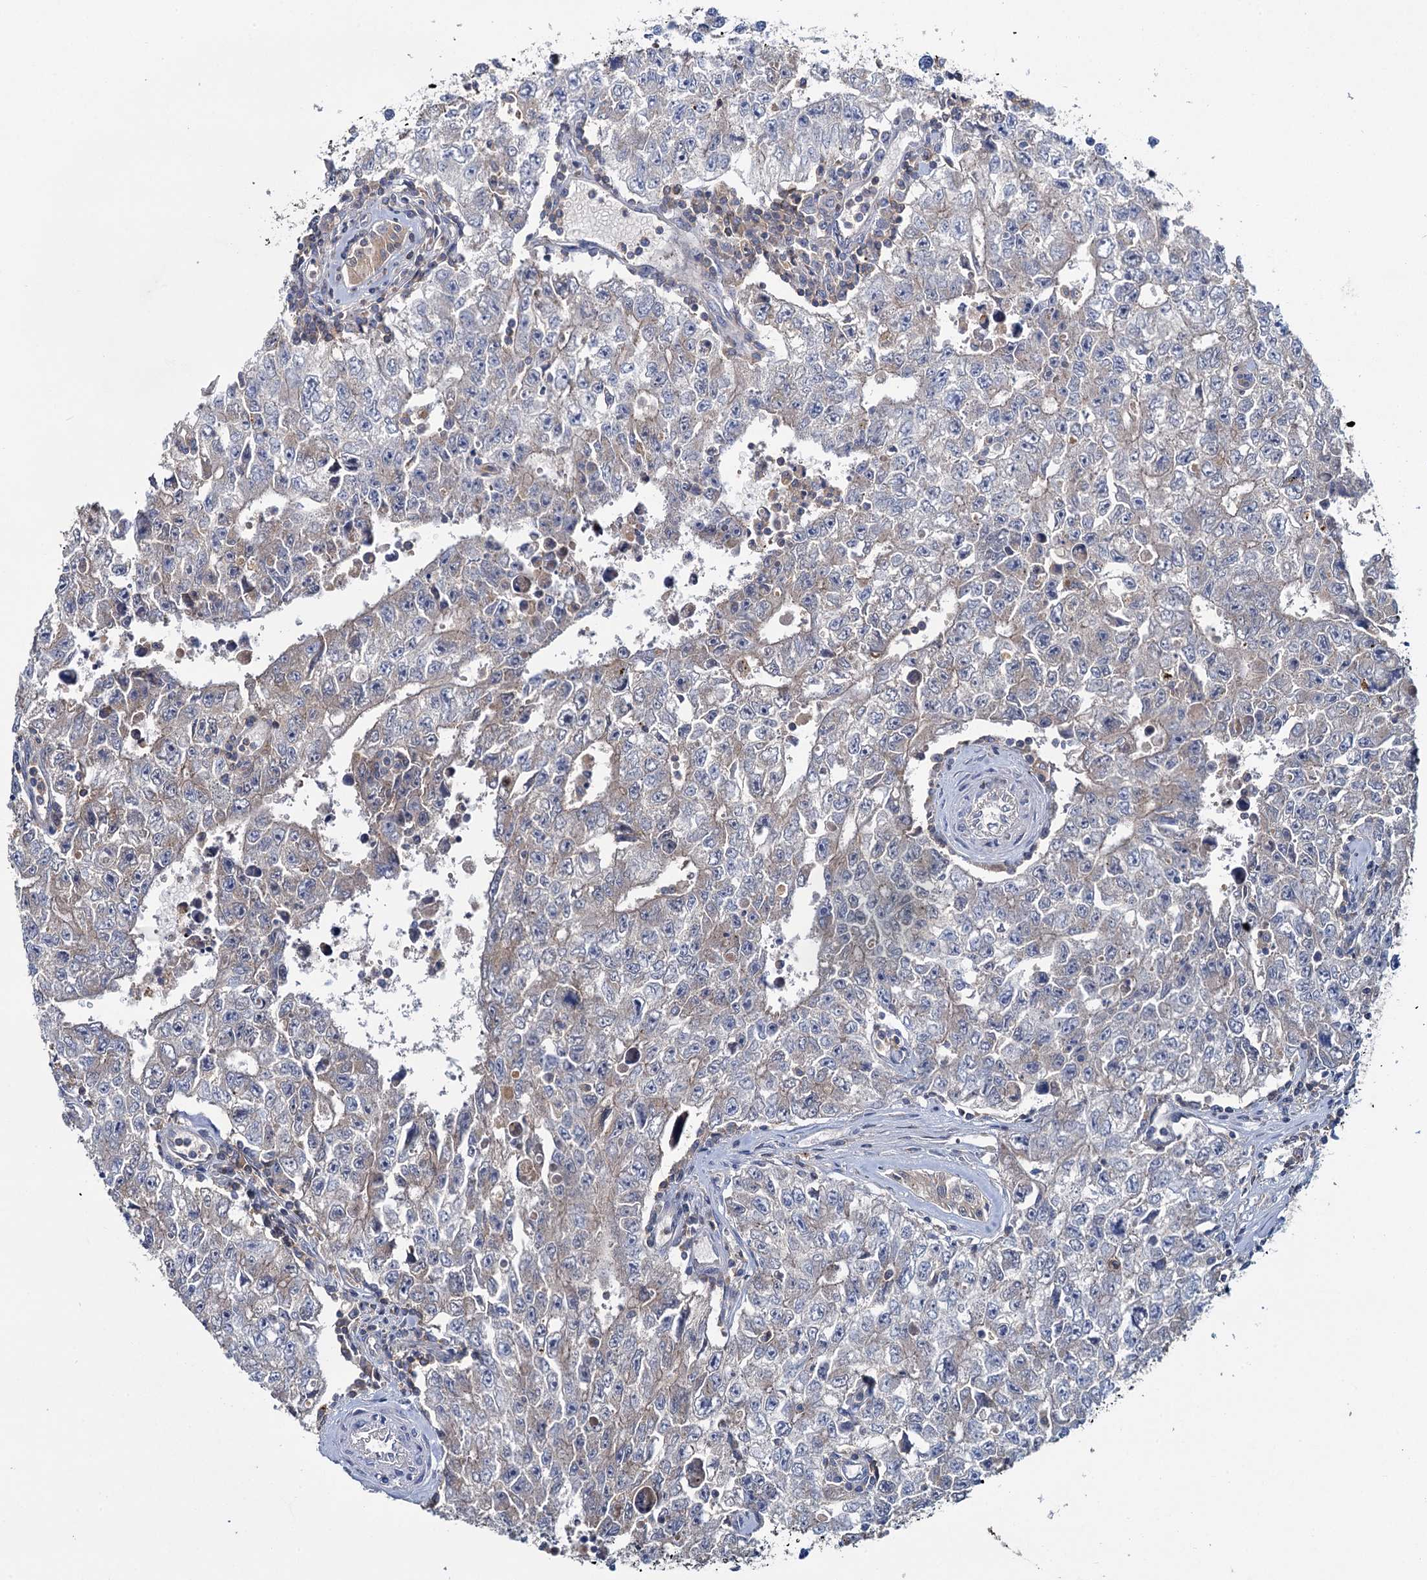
{"staining": {"intensity": "weak", "quantity": "<25%", "location": "cytoplasmic/membranous"}, "tissue": "testis cancer", "cell_type": "Tumor cells", "image_type": "cancer", "snomed": [{"axis": "morphology", "description": "Carcinoma, Embryonal, NOS"}, {"axis": "topography", "description": "Testis"}], "caption": "This micrograph is of testis cancer stained with immunohistochemistry to label a protein in brown with the nuclei are counter-stained blue. There is no staining in tumor cells.", "gene": "FGFR2", "patient": {"sex": "male", "age": 17}}